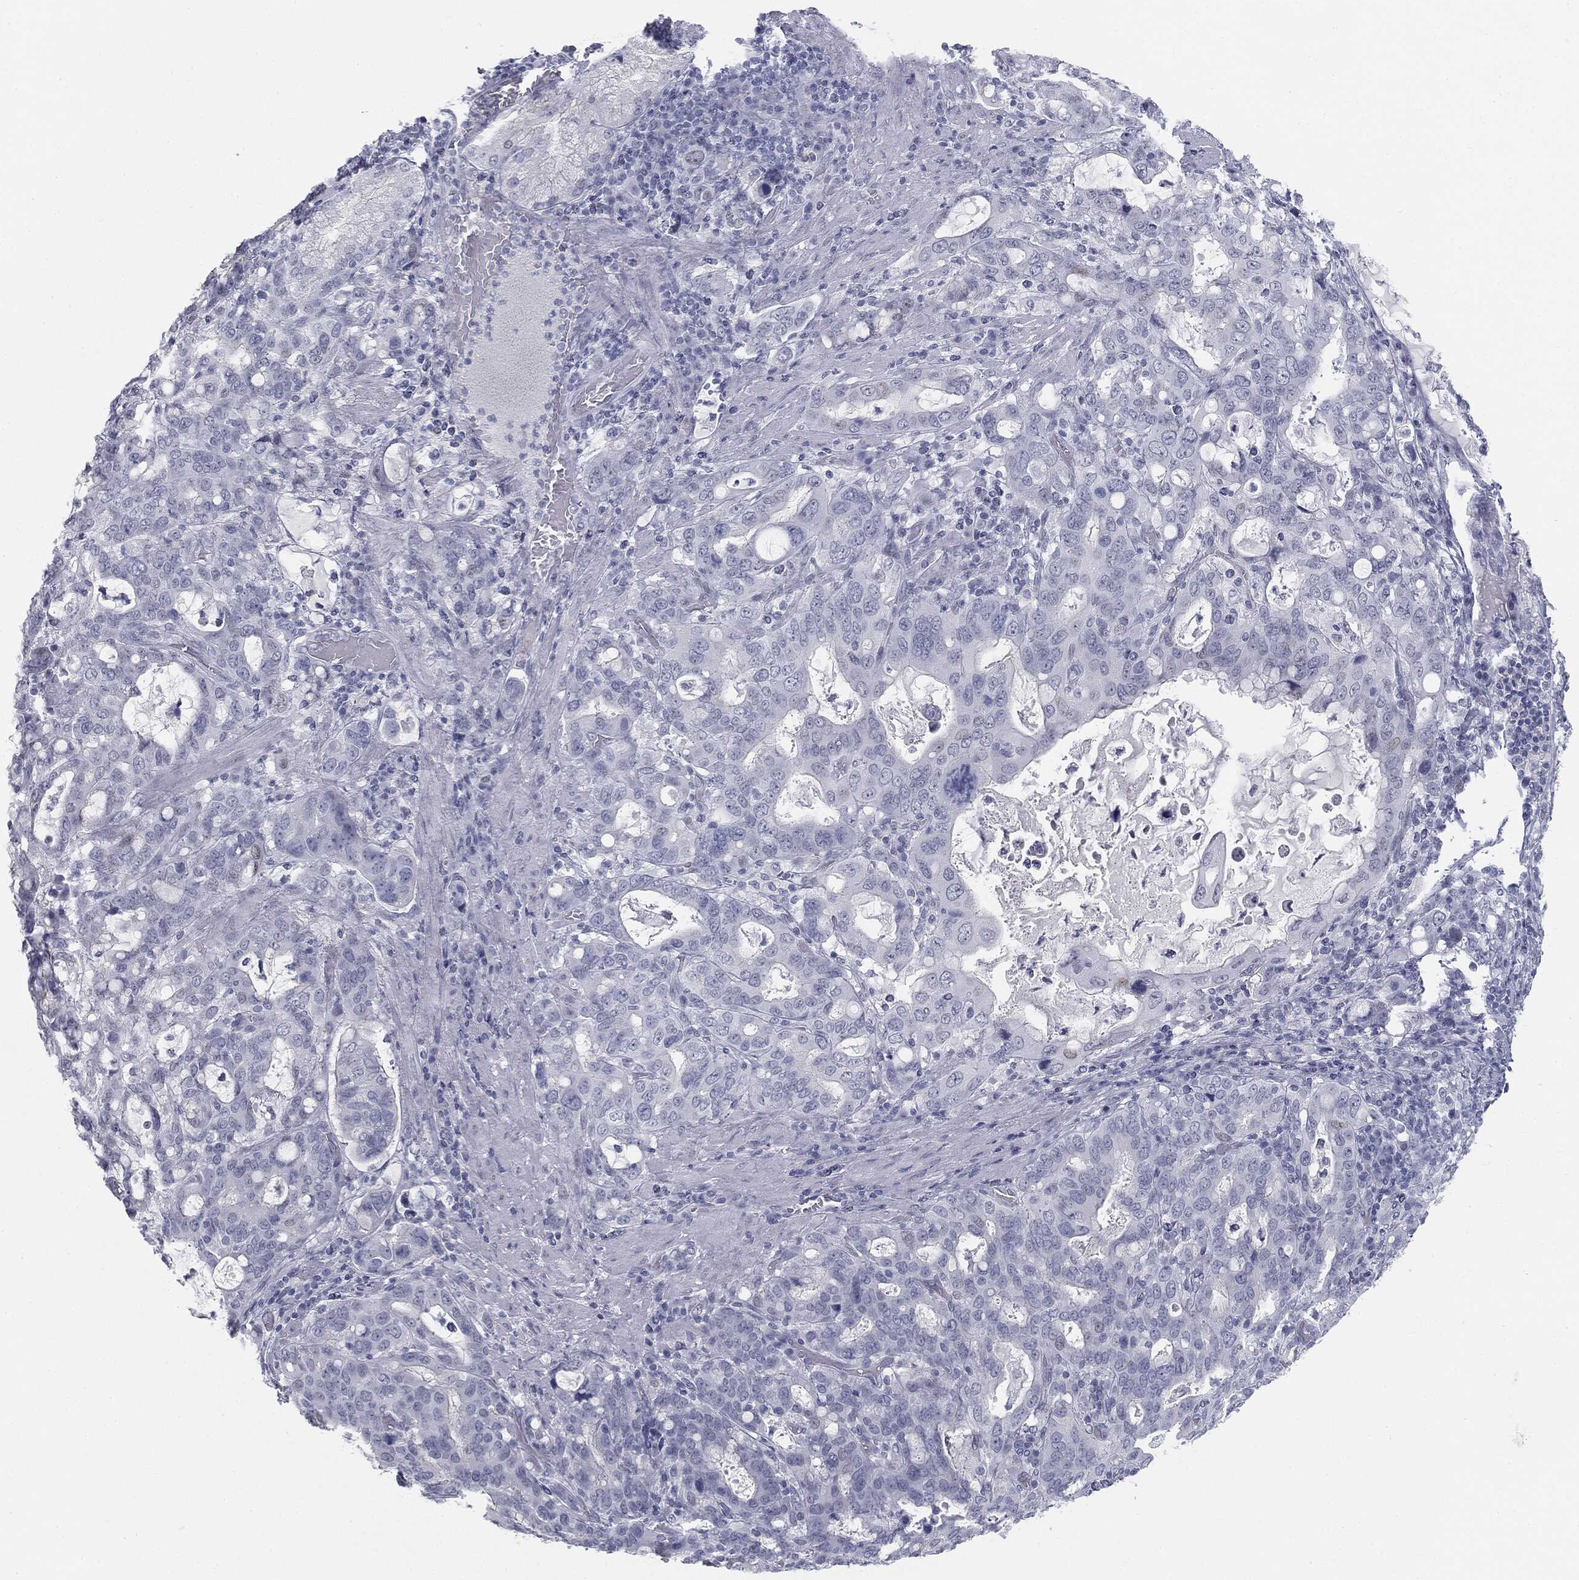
{"staining": {"intensity": "negative", "quantity": "none", "location": "none"}, "tissue": "stomach cancer", "cell_type": "Tumor cells", "image_type": "cancer", "snomed": [{"axis": "morphology", "description": "Adenocarcinoma, NOS"}, {"axis": "topography", "description": "Stomach, upper"}, {"axis": "topography", "description": "Stomach"}], "caption": "High power microscopy histopathology image of an IHC micrograph of stomach adenocarcinoma, revealing no significant positivity in tumor cells. (DAB (3,3'-diaminobenzidine) IHC with hematoxylin counter stain).", "gene": "TPO", "patient": {"sex": "male", "age": 62}}